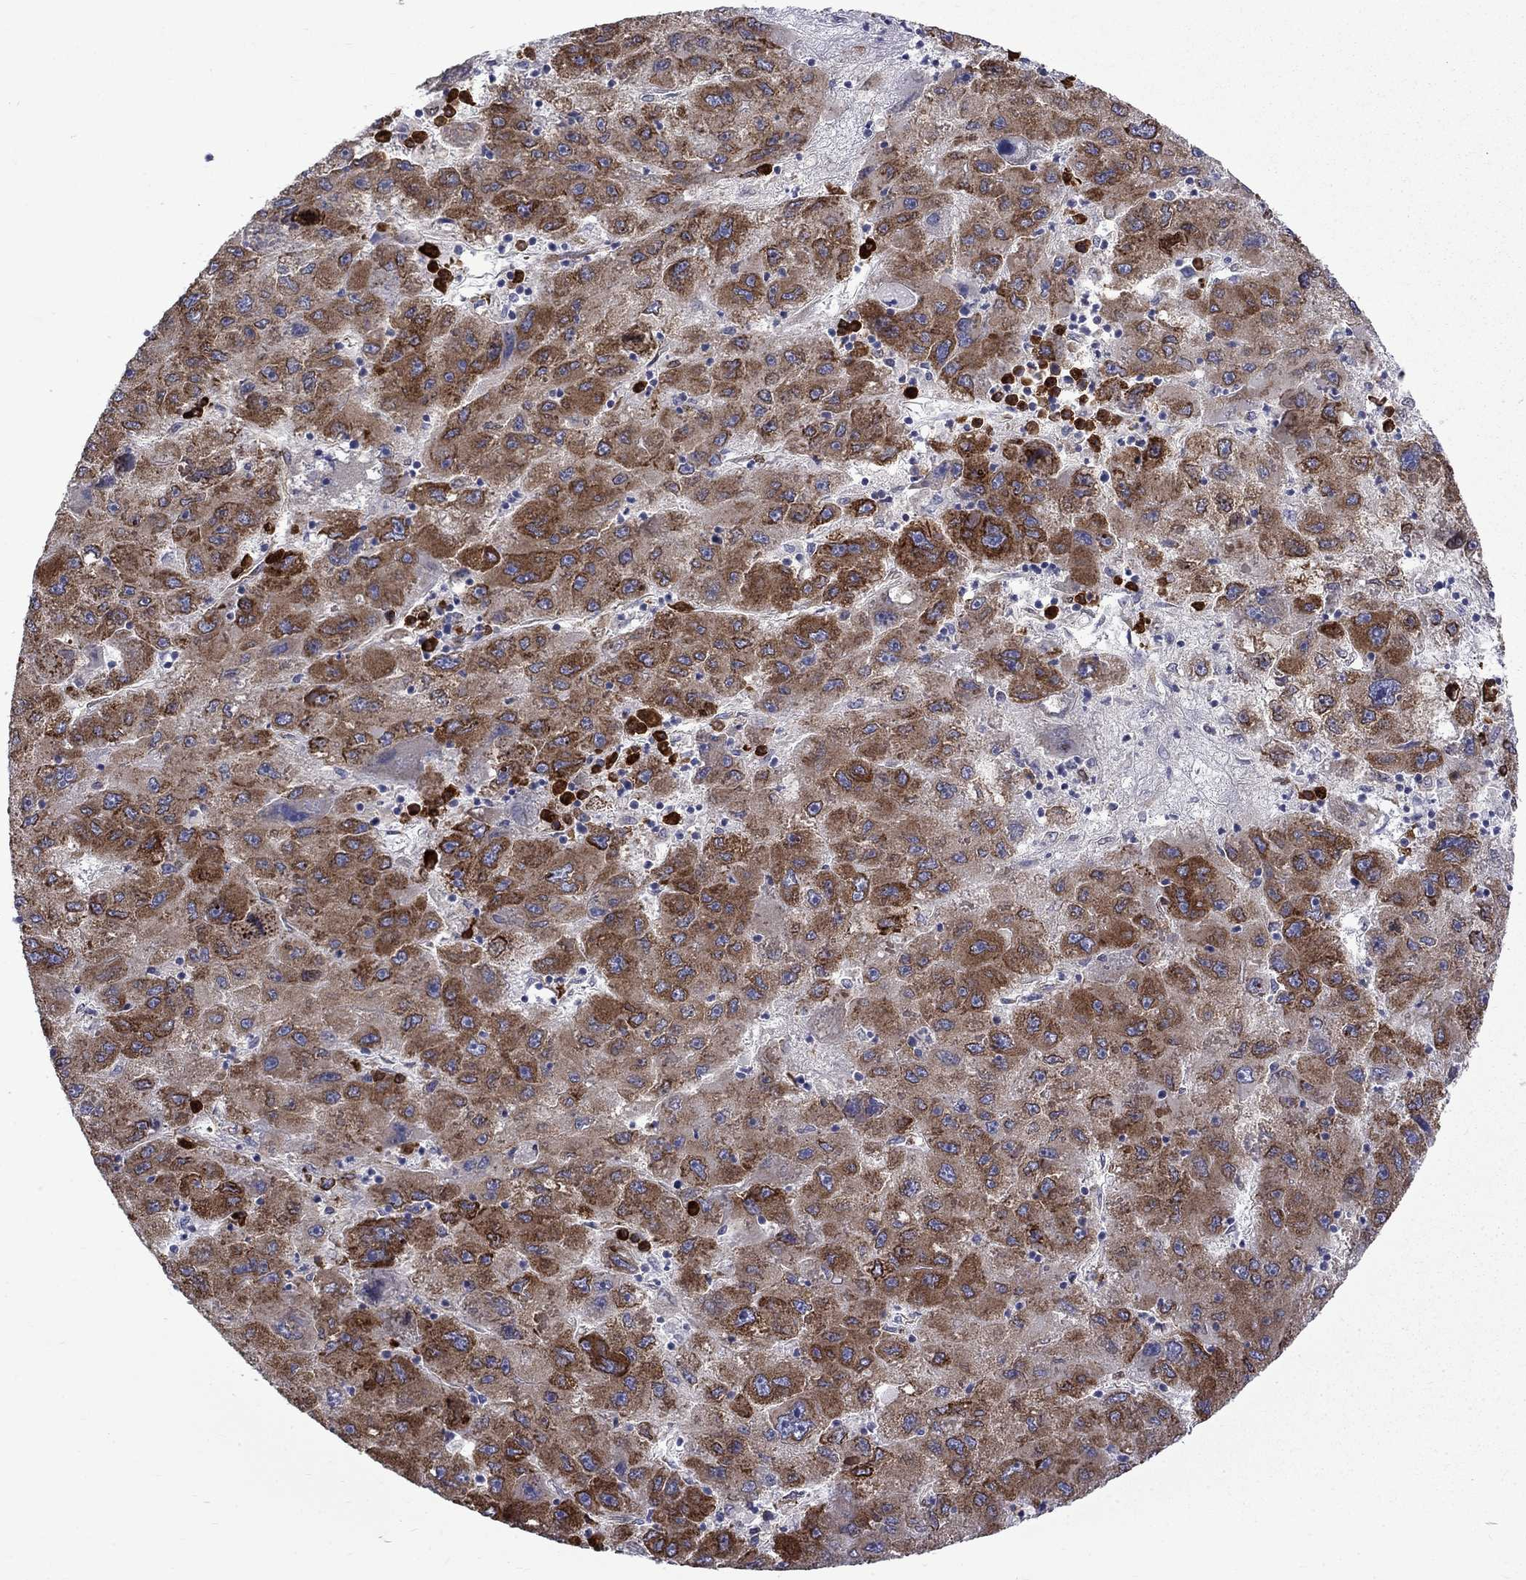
{"staining": {"intensity": "strong", "quantity": "25%-75%", "location": "cytoplasmic/membranous"}, "tissue": "liver cancer", "cell_type": "Tumor cells", "image_type": "cancer", "snomed": [{"axis": "morphology", "description": "Carcinoma, Hepatocellular, NOS"}, {"axis": "topography", "description": "Liver"}], "caption": "Approximately 25%-75% of tumor cells in human hepatocellular carcinoma (liver) exhibit strong cytoplasmic/membranous protein staining as visualized by brown immunohistochemical staining.", "gene": "PABPC4", "patient": {"sex": "male", "age": 75}}